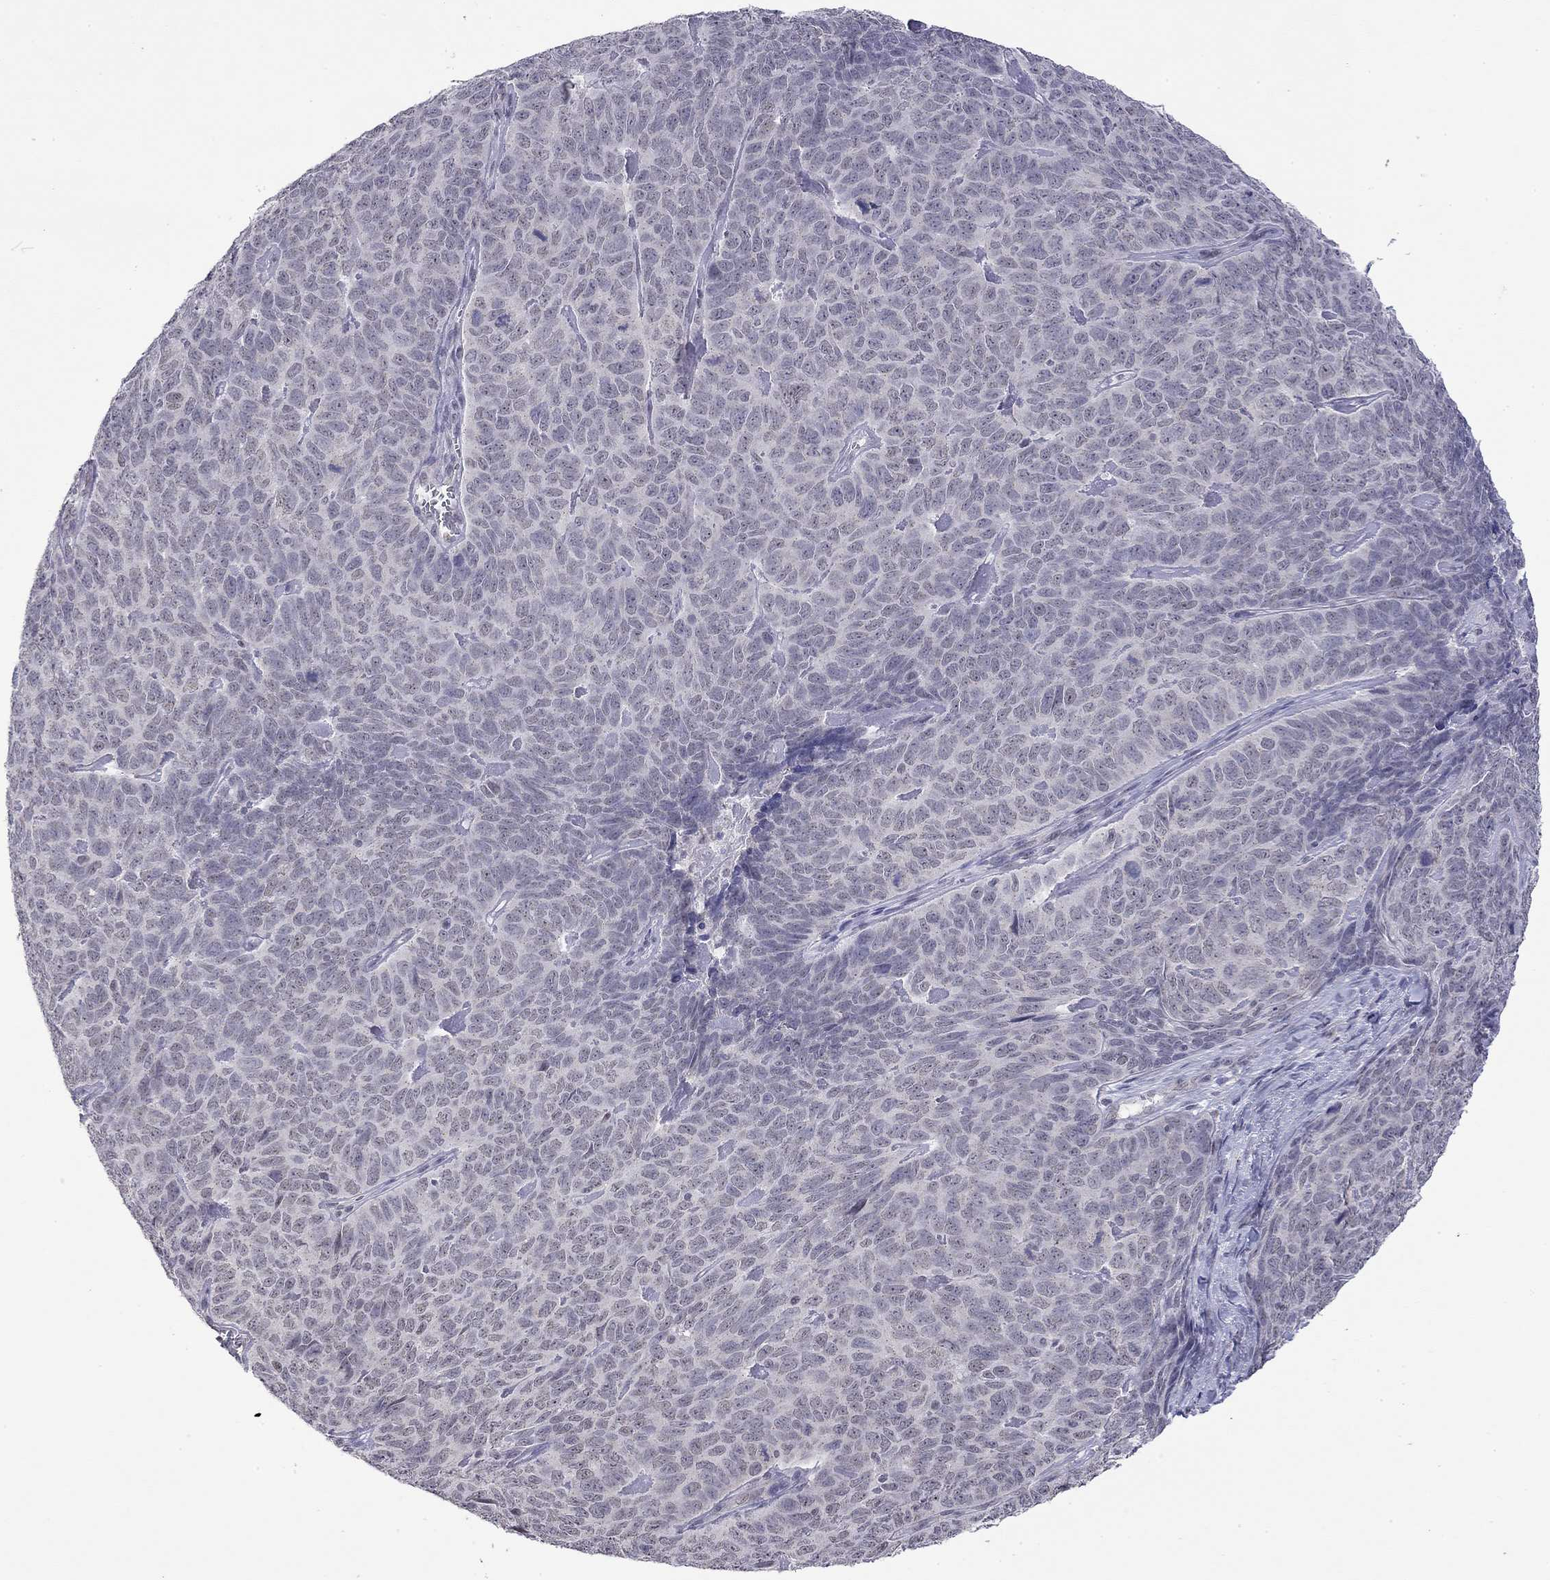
{"staining": {"intensity": "negative", "quantity": "none", "location": "none"}, "tissue": "skin cancer", "cell_type": "Tumor cells", "image_type": "cancer", "snomed": [{"axis": "morphology", "description": "Squamous cell carcinoma, NOS"}, {"axis": "topography", "description": "Skin"}, {"axis": "topography", "description": "Anal"}], "caption": "This is an IHC micrograph of human skin squamous cell carcinoma. There is no expression in tumor cells.", "gene": "WNK3", "patient": {"sex": "female", "age": 51}}